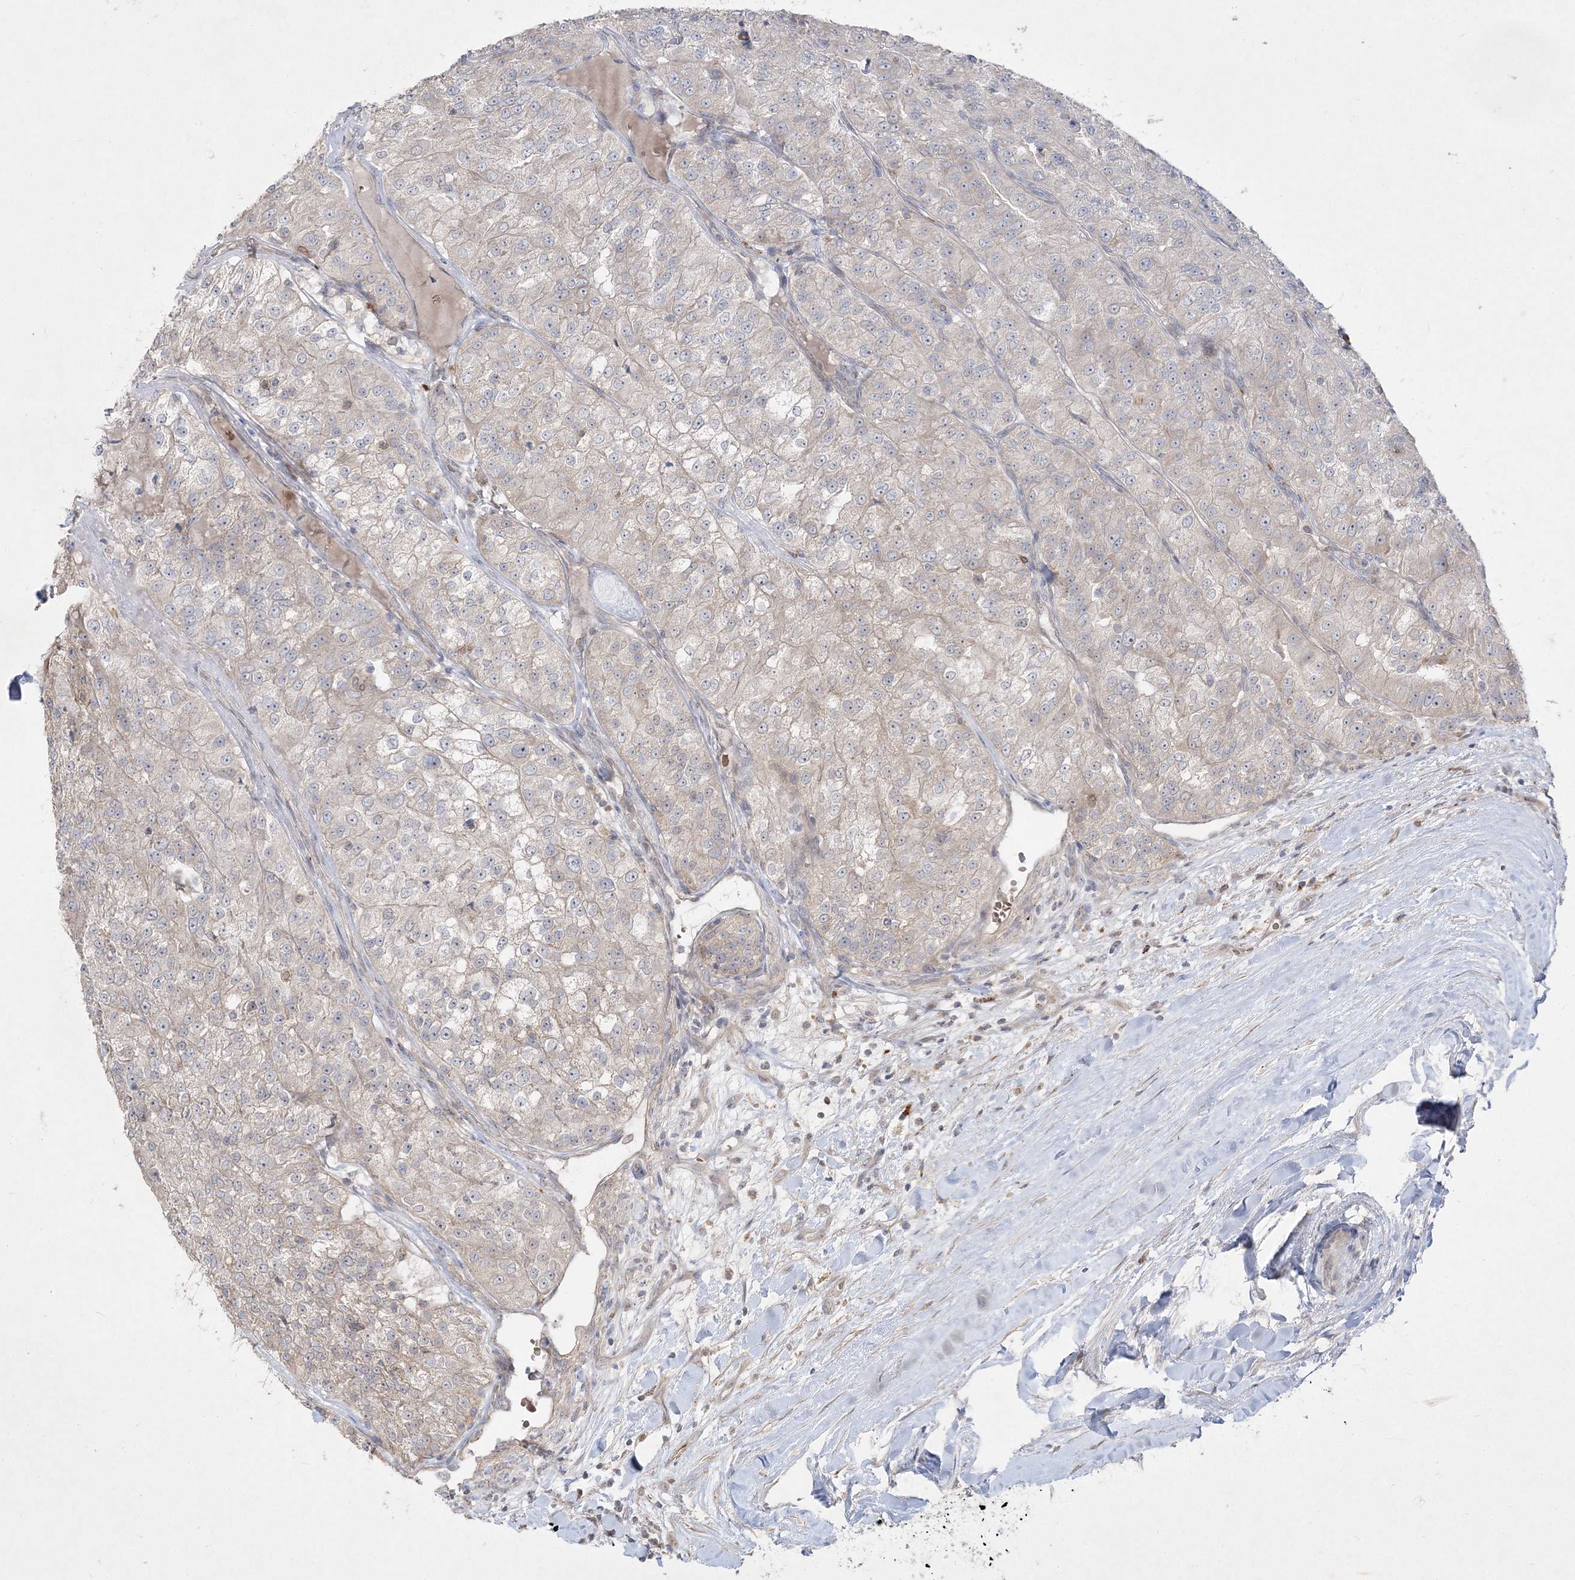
{"staining": {"intensity": "weak", "quantity": "<25%", "location": "cytoplasmic/membranous"}, "tissue": "renal cancer", "cell_type": "Tumor cells", "image_type": "cancer", "snomed": [{"axis": "morphology", "description": "Adenocarcinoma, NOS"}, {"axis": "topography", "description": "Kidney"}], "caption": "High power microscopy micrograph of an immunohistochemistry (IHC) micrograph of renal cancer (adenocarcinoma), revealing no significant staining in tumor cells. (IHC, brightfield microscopy, high magnification).", "gene": "CLNK", "patient": {"sex": "female", "age": 63}}